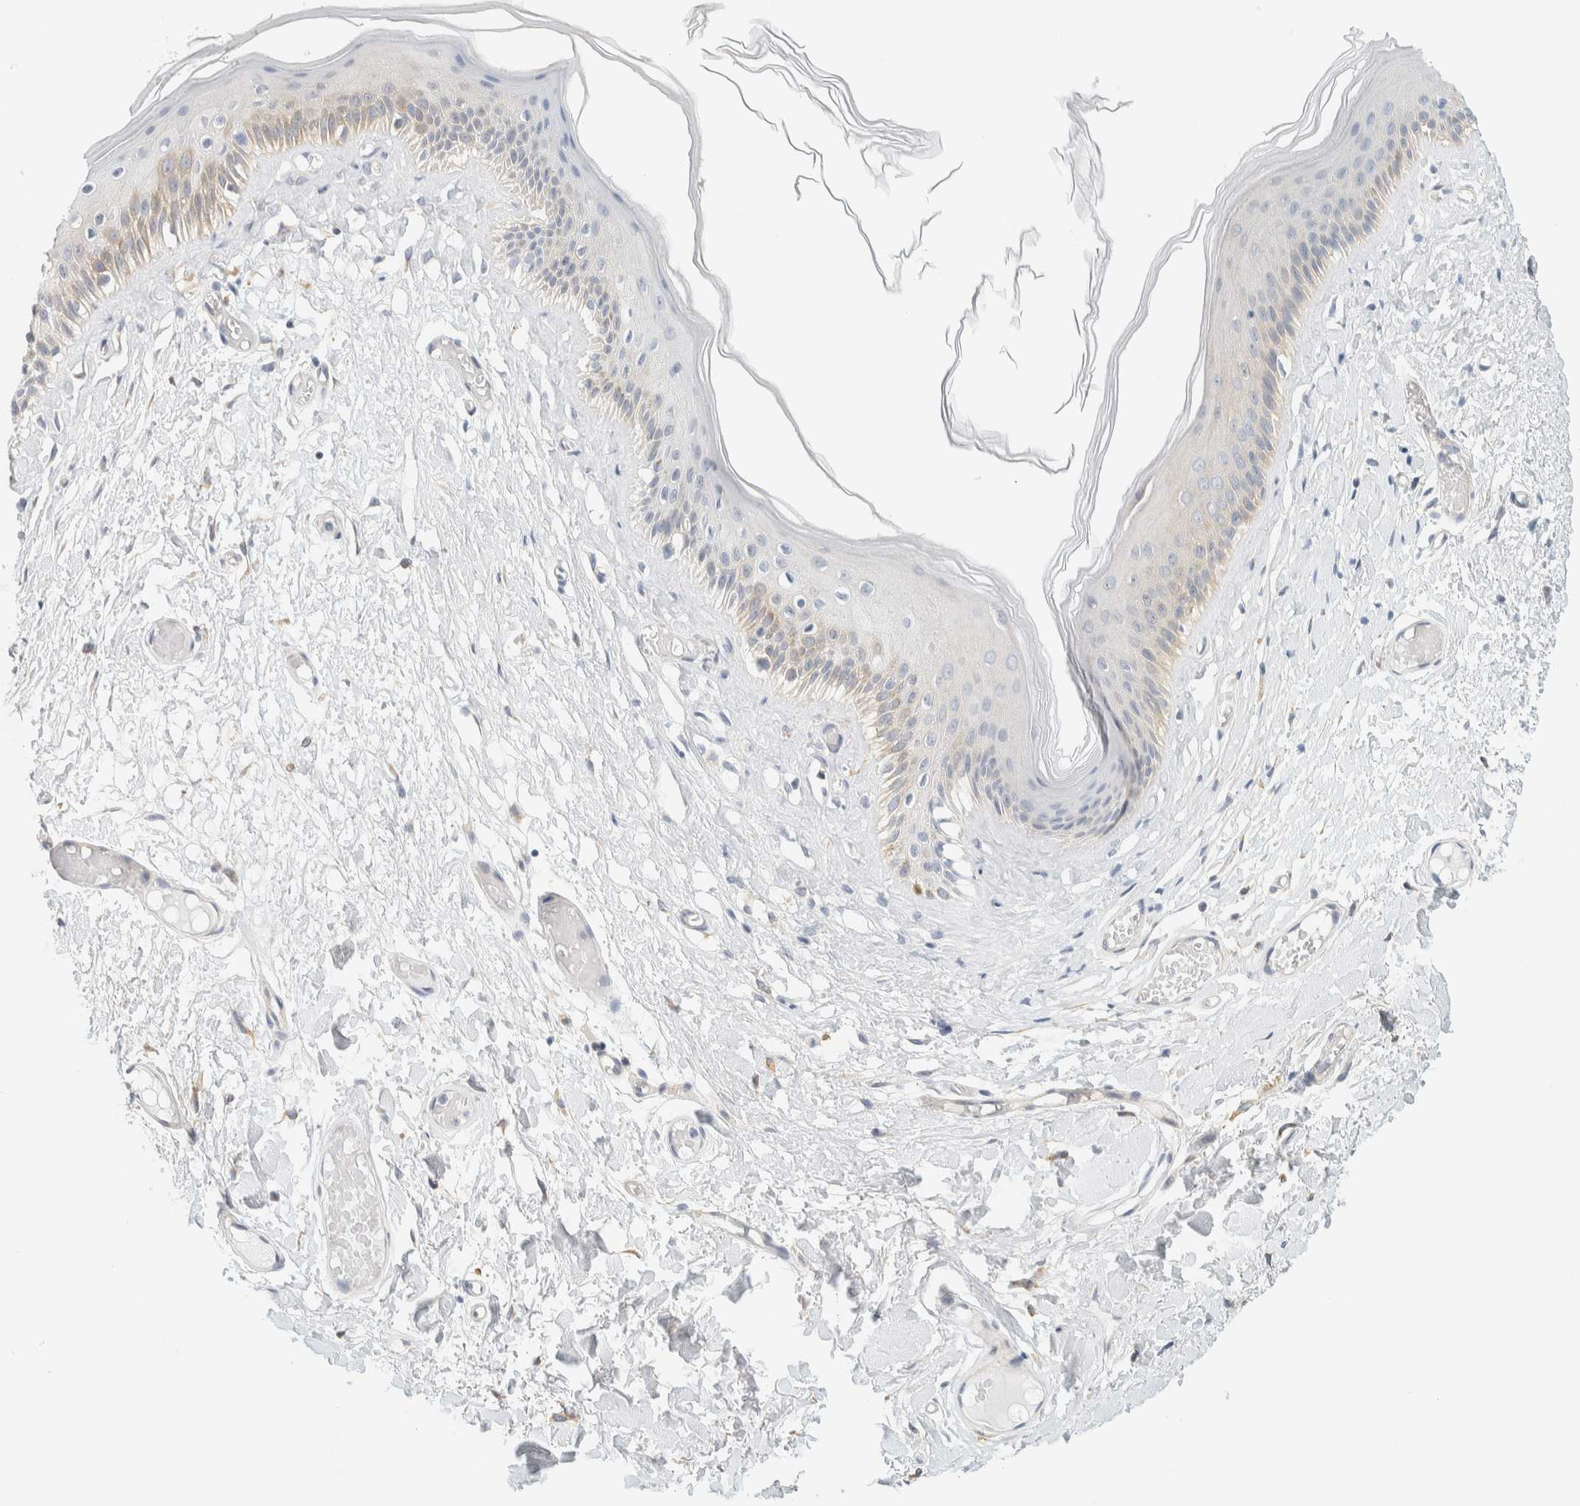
{"staining": {"intensity": "weak", "quantity": "25%-75%", "location": "cytoplasmic/membranous"}, "tissue": "skin", "cell_type": "Epidermal cells", "image_type": "normal", "snomed": [{"axis": "morphology", "description": "Normal tissue, NOS"}, {"axis": "topography", "description": "Vulva"}], "caption": "About 25%-75% of epidermal cells in benign skin display weak cytoplasmic/membranous protein staining as visualized by brown immunohistochemical staining.", "gene": "AARSD1", "patient": {"sex": "female", "age": 73}}